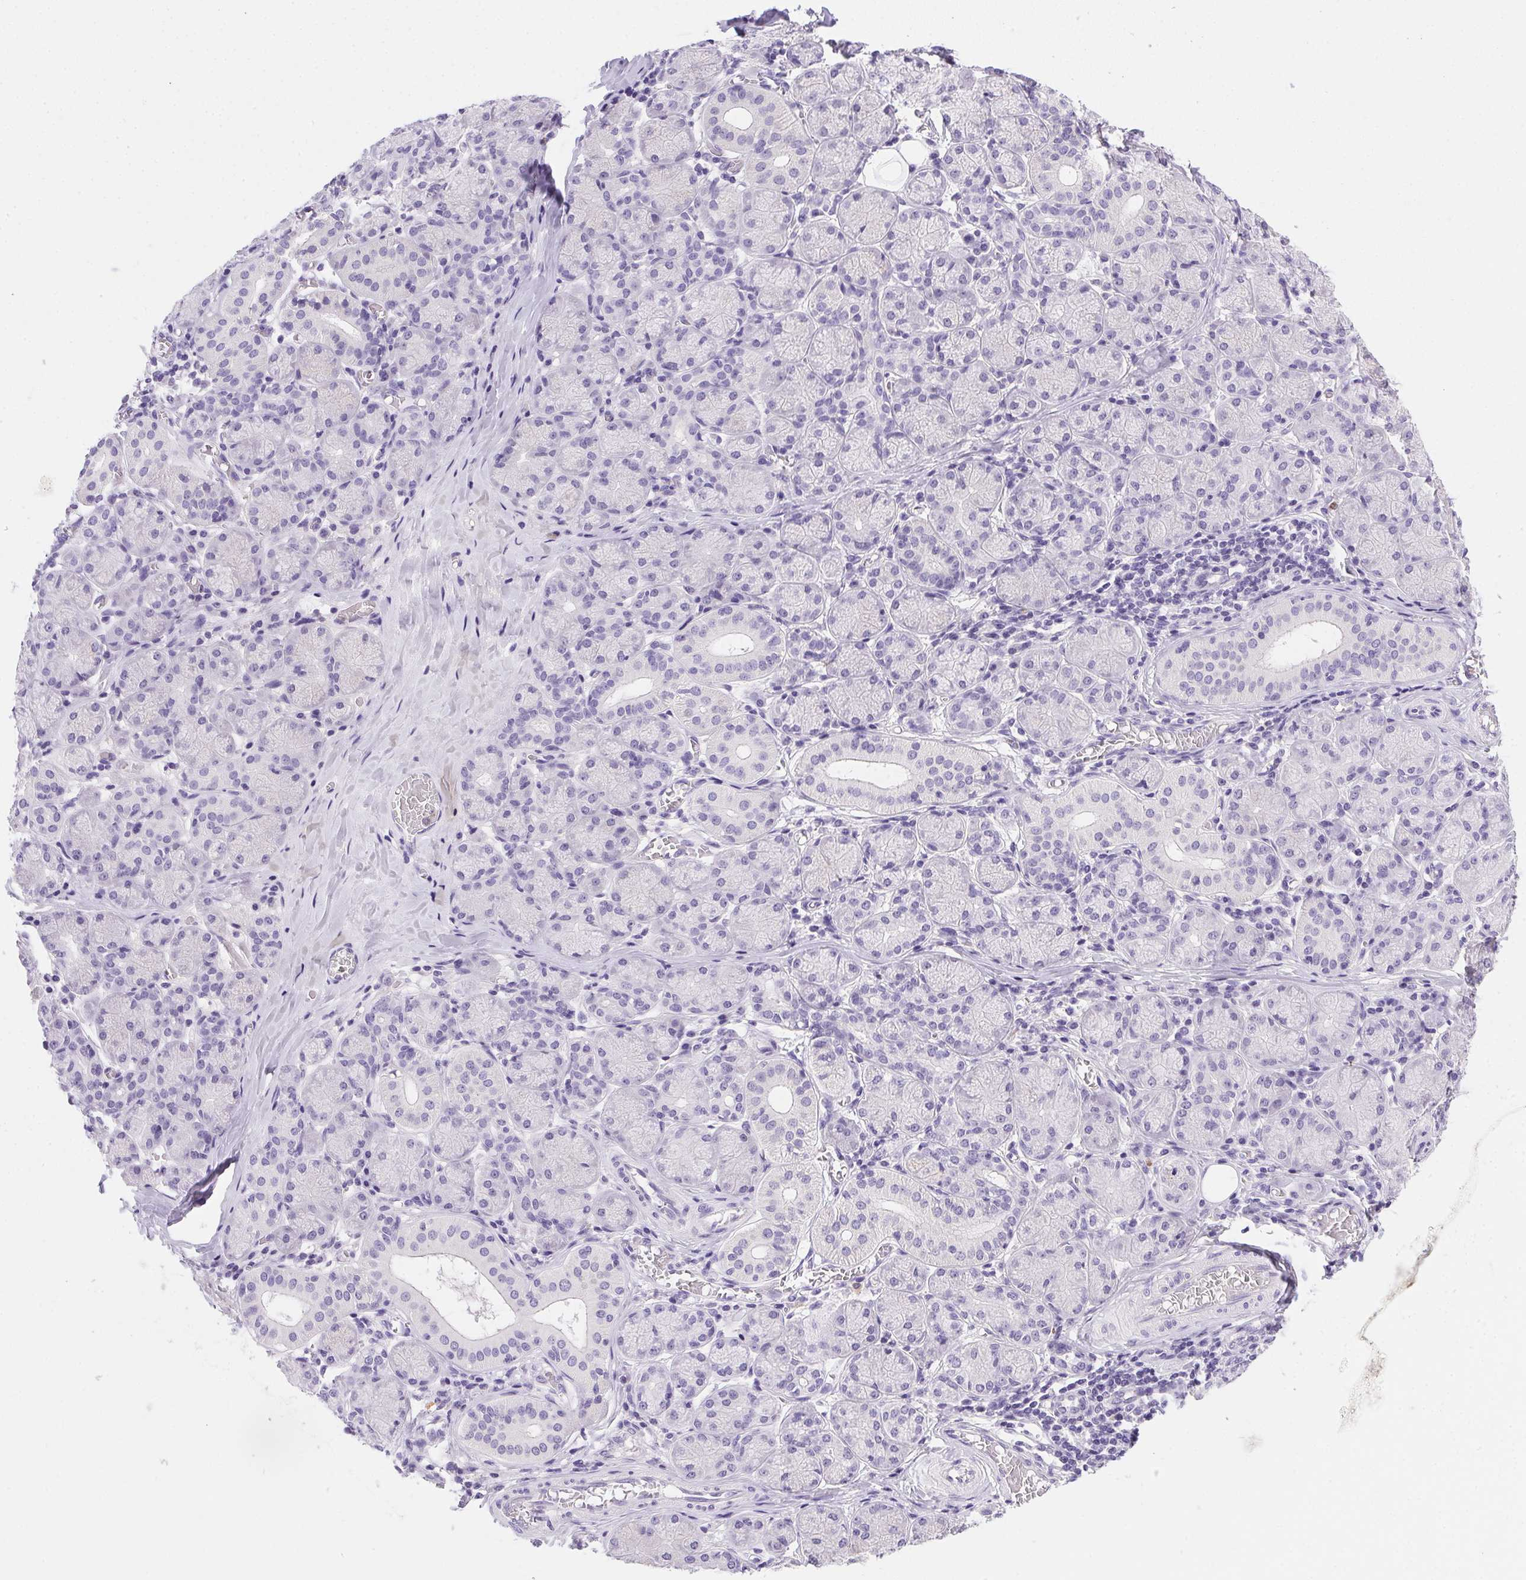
{"staining": {"intensity": "negative", "quantity": "none", "location": "none"}, "tissue": "salivary gland", "cell_type": "Glandular cells", "image_type": "normal", "snomed": [{"axis": "morphology", "description": "Normal tissue, NOS"}, {"axis": "topography", "description": "Salivary gland"}, {"axis": "topography", "description": "Peripheral nerve tissue"}], "caption": "Immunohistochemistry of benign salivary gland demonstrates no positivity in glandular cells.", "gene": "SSTR4", "patient": {"sex": "female", "age": 24}}